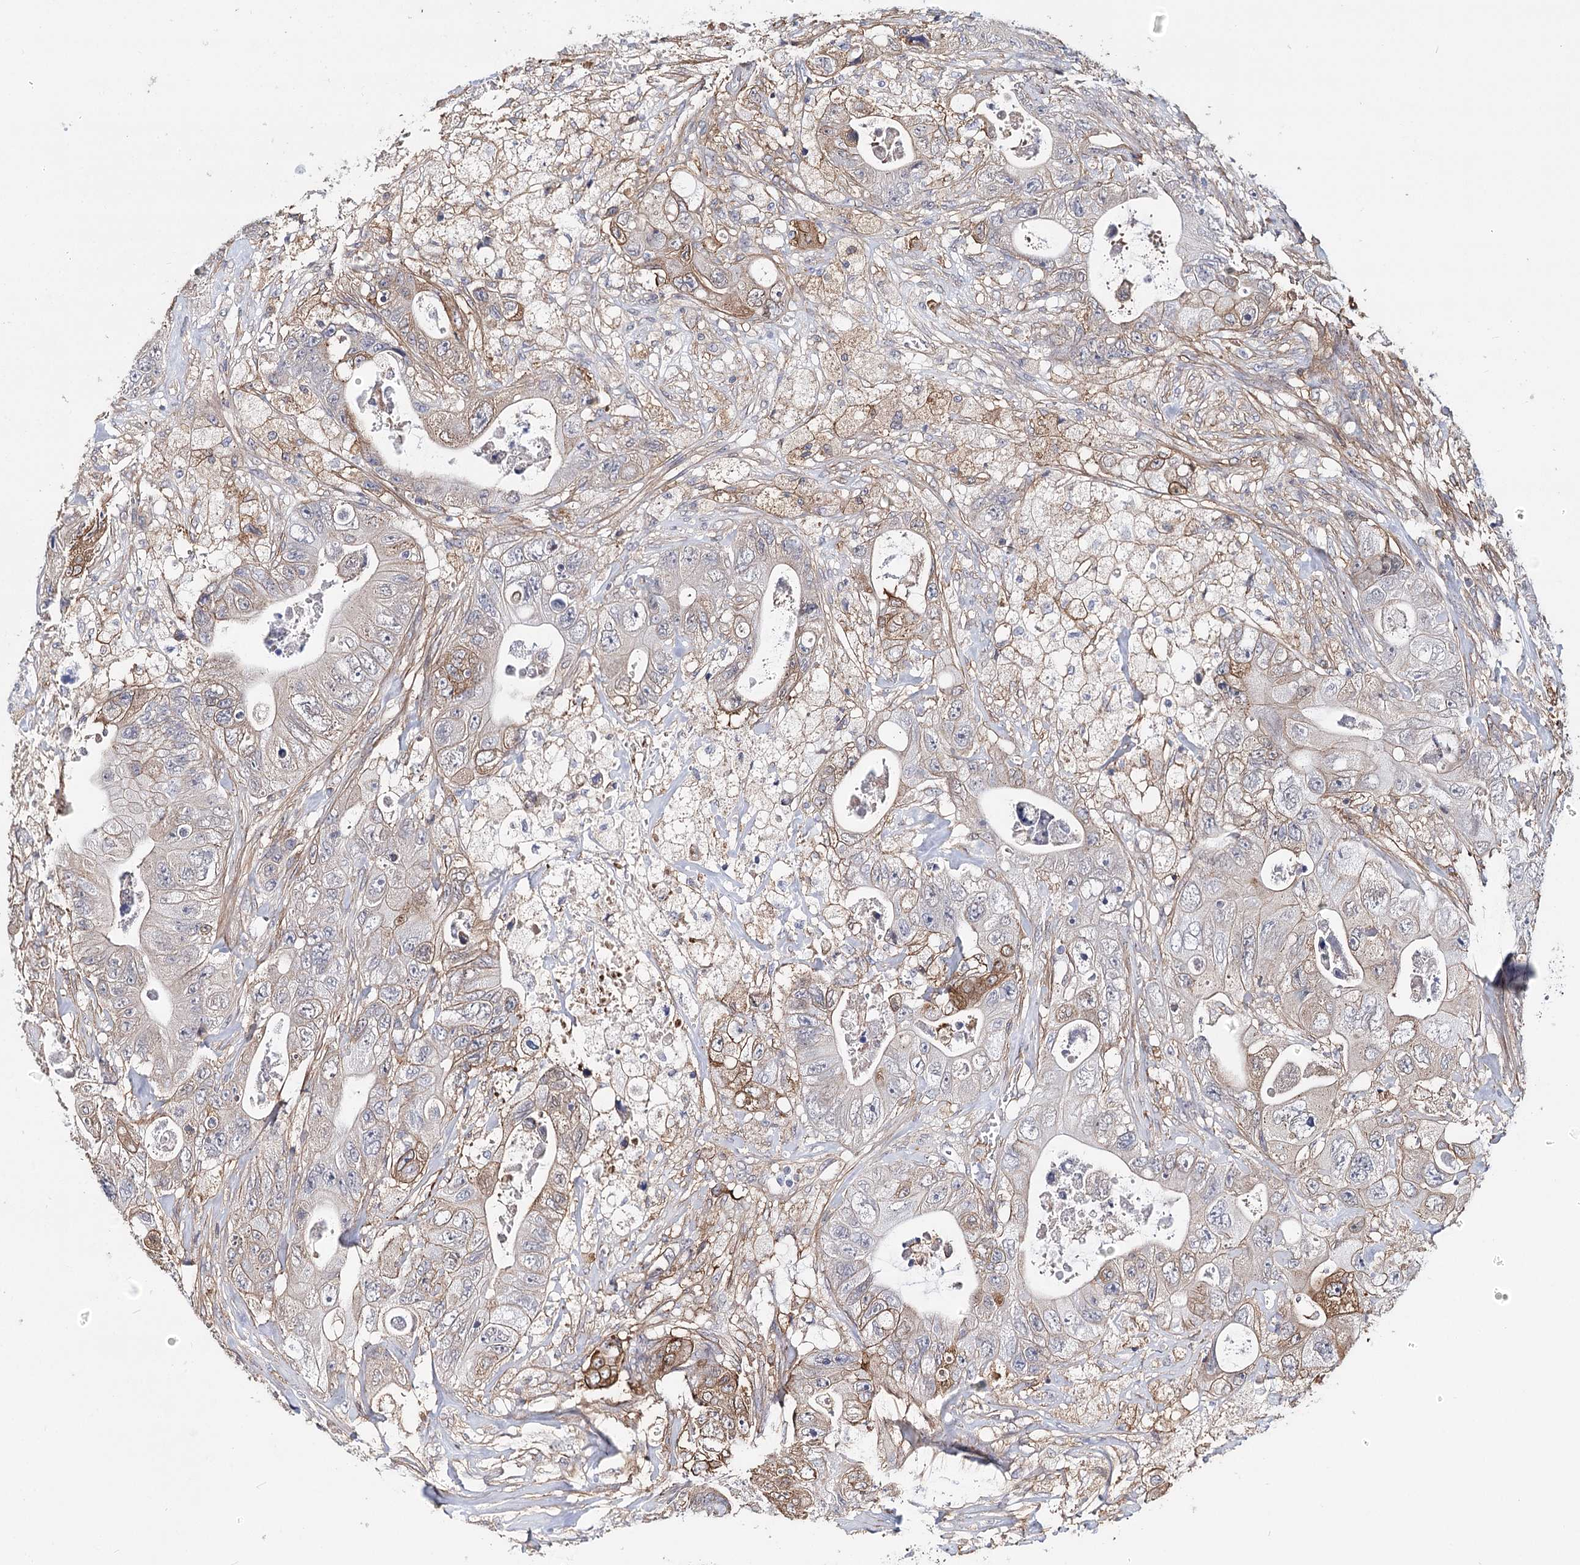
{"staining": {"intensity": "moderate", "quantity": "<25%", "location": "cytoplasmic/membranous"}, "tissue": "colorectal cancer", "cell_type": "Tumor cells", "image_type": "cancer", "snomed": [{"axis": "morphology", "description": "Adenocarcinoma, NOS"}, {"axis": "topography", "description": "Colon"}], "caption": "Immunohistochemistry (IHC) of human colorectal cancer displays low levels of moderate cytoplasmic/membranous positivity in about <25% of tumor cells.", "gene": "TMEM218", "patient": {"sex": "female", "age": 46}}